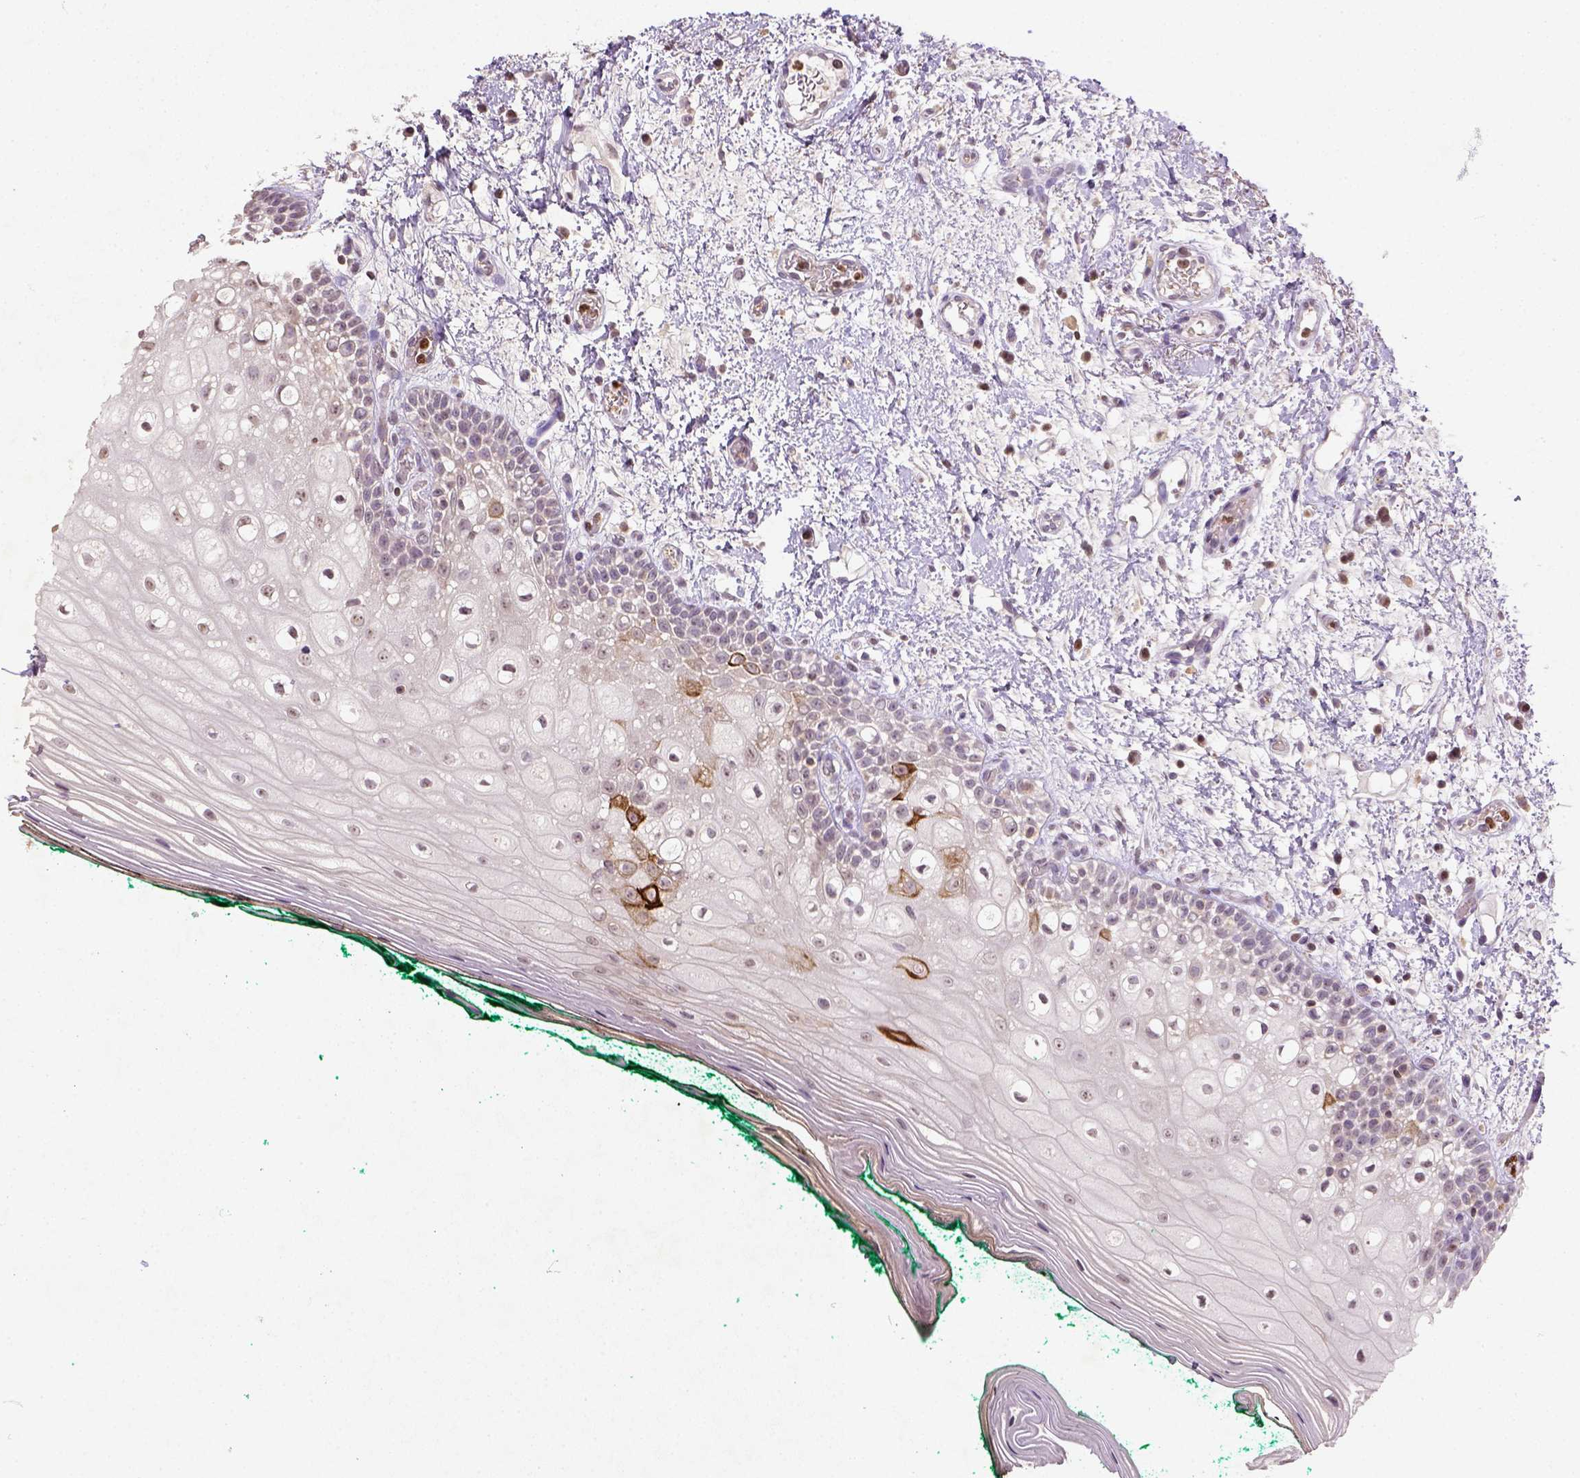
{"staining": {"intensity": "strong", "quantity": "<25%", "location": "cytoplasmic/membranous"}, "tissue": "oral mucosa", "cell_type": "Squamous epithelial cells", "image_type": "normal", "snomed": [{"axis": "morphology", "description": "Normal tissue, NOS"}, {"axis": "topography", "description": "Oral tissue"}], "caption": "Oral mucosa was stained to show a protein in brown. There is medium levels of strong cytoplasmic/membranous positivity in about <25% of squamous epithelial cells.", "gene": "NUDT3", "patient": {"sex": "female", "age": 83}}